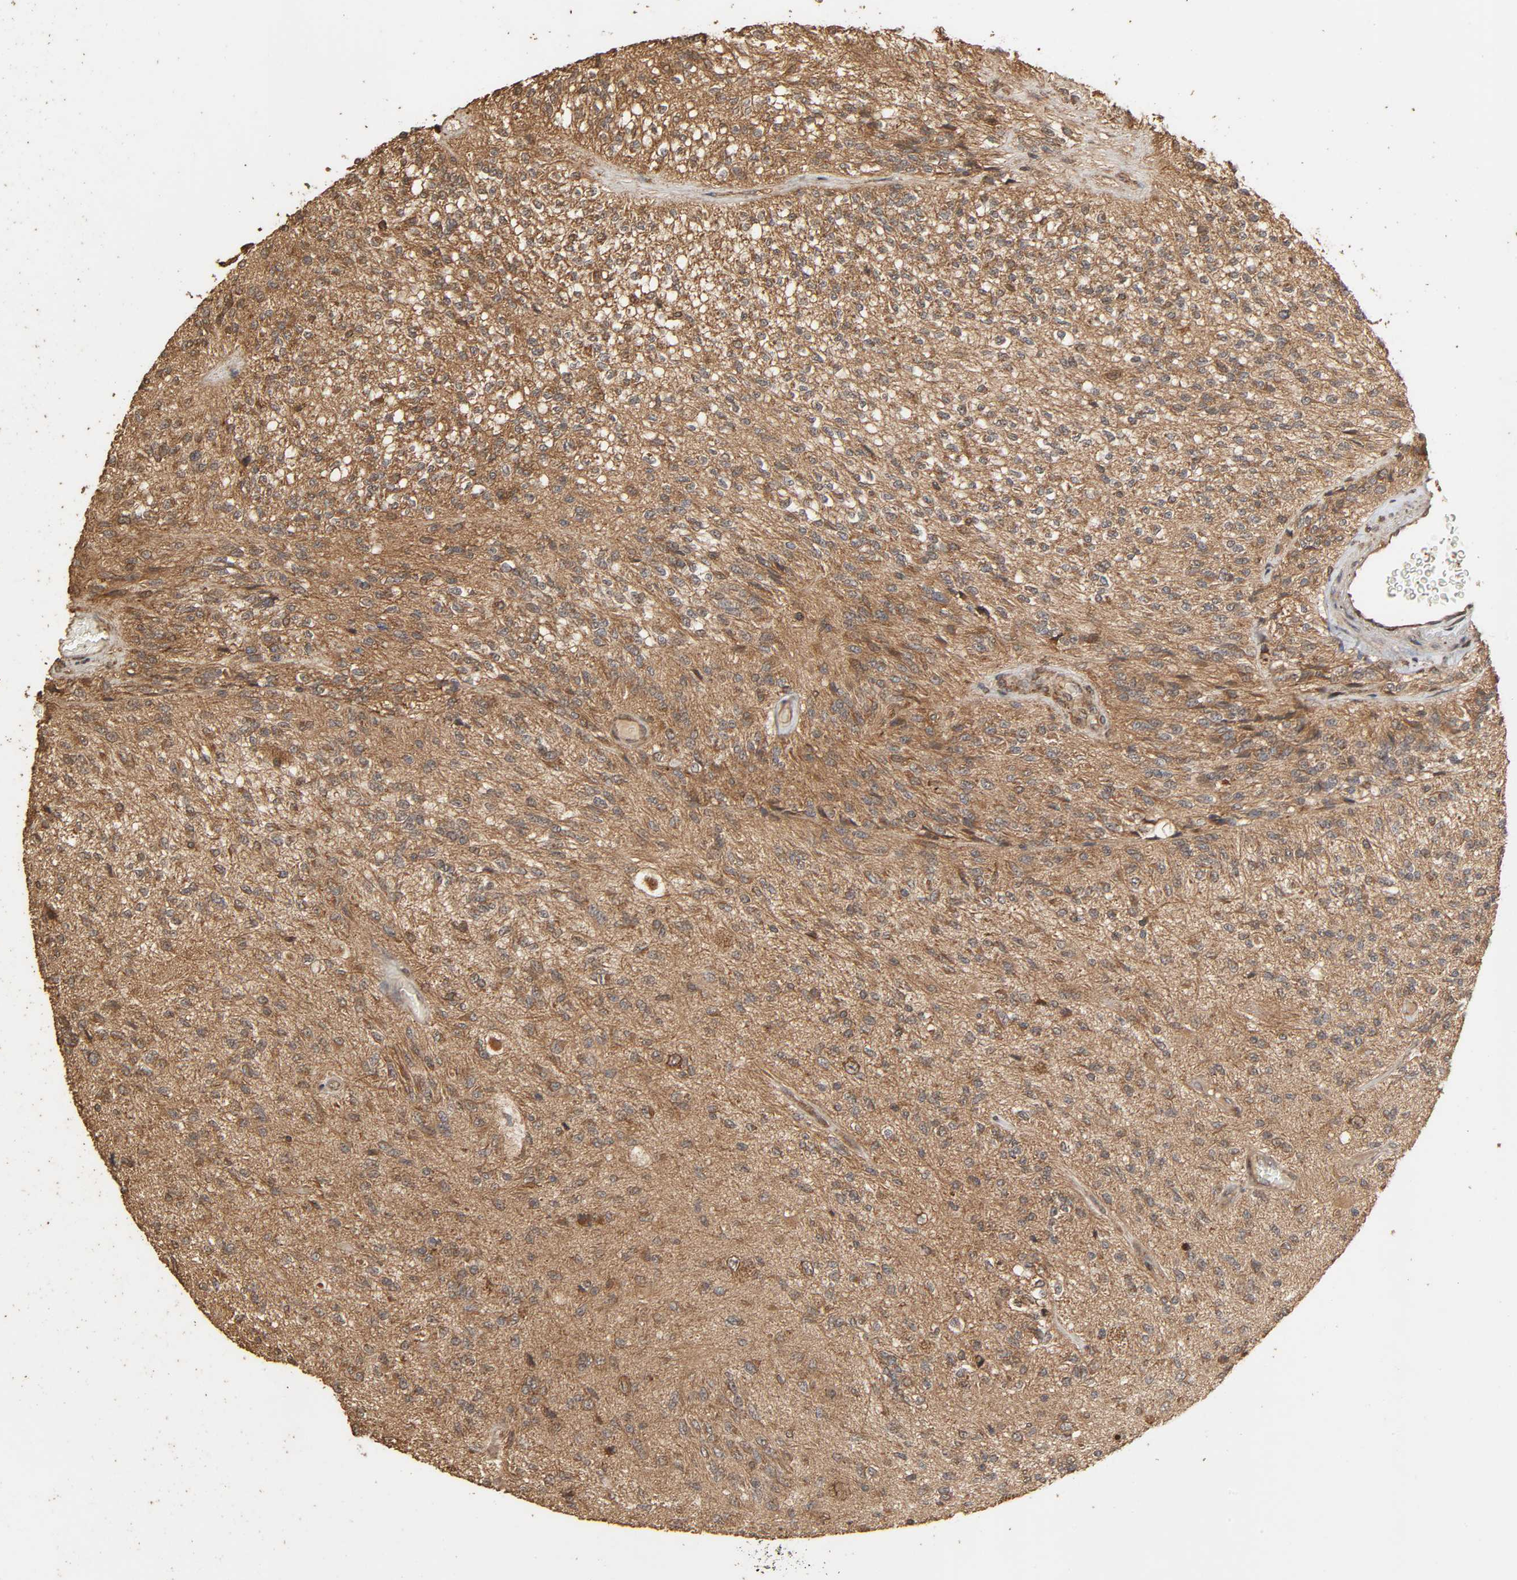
{"staining": {"intensity": "moderate", "quantity": "25%-75%", "location": "cytoplasmic/membranous"}, "tissue": "glioma", "cell_type": "Tumor cells", "image_type": "cancer", "snomed": [{"axis": "morphology", "description": "Normal tissue, NOS"}, {"axis": "morphology", "description": "Glioma, malignant, High grade"}, {"axis": "topography", "description": "Cerebral cortex"}], "caption": "The histopathology image shows staining of glioma, revealing moderate cytoplasmic/membranous protein staining (brown color) within tumor cells.", "gene": "RPS6KA6", "patient": {"sex": "male", "age": 77}}